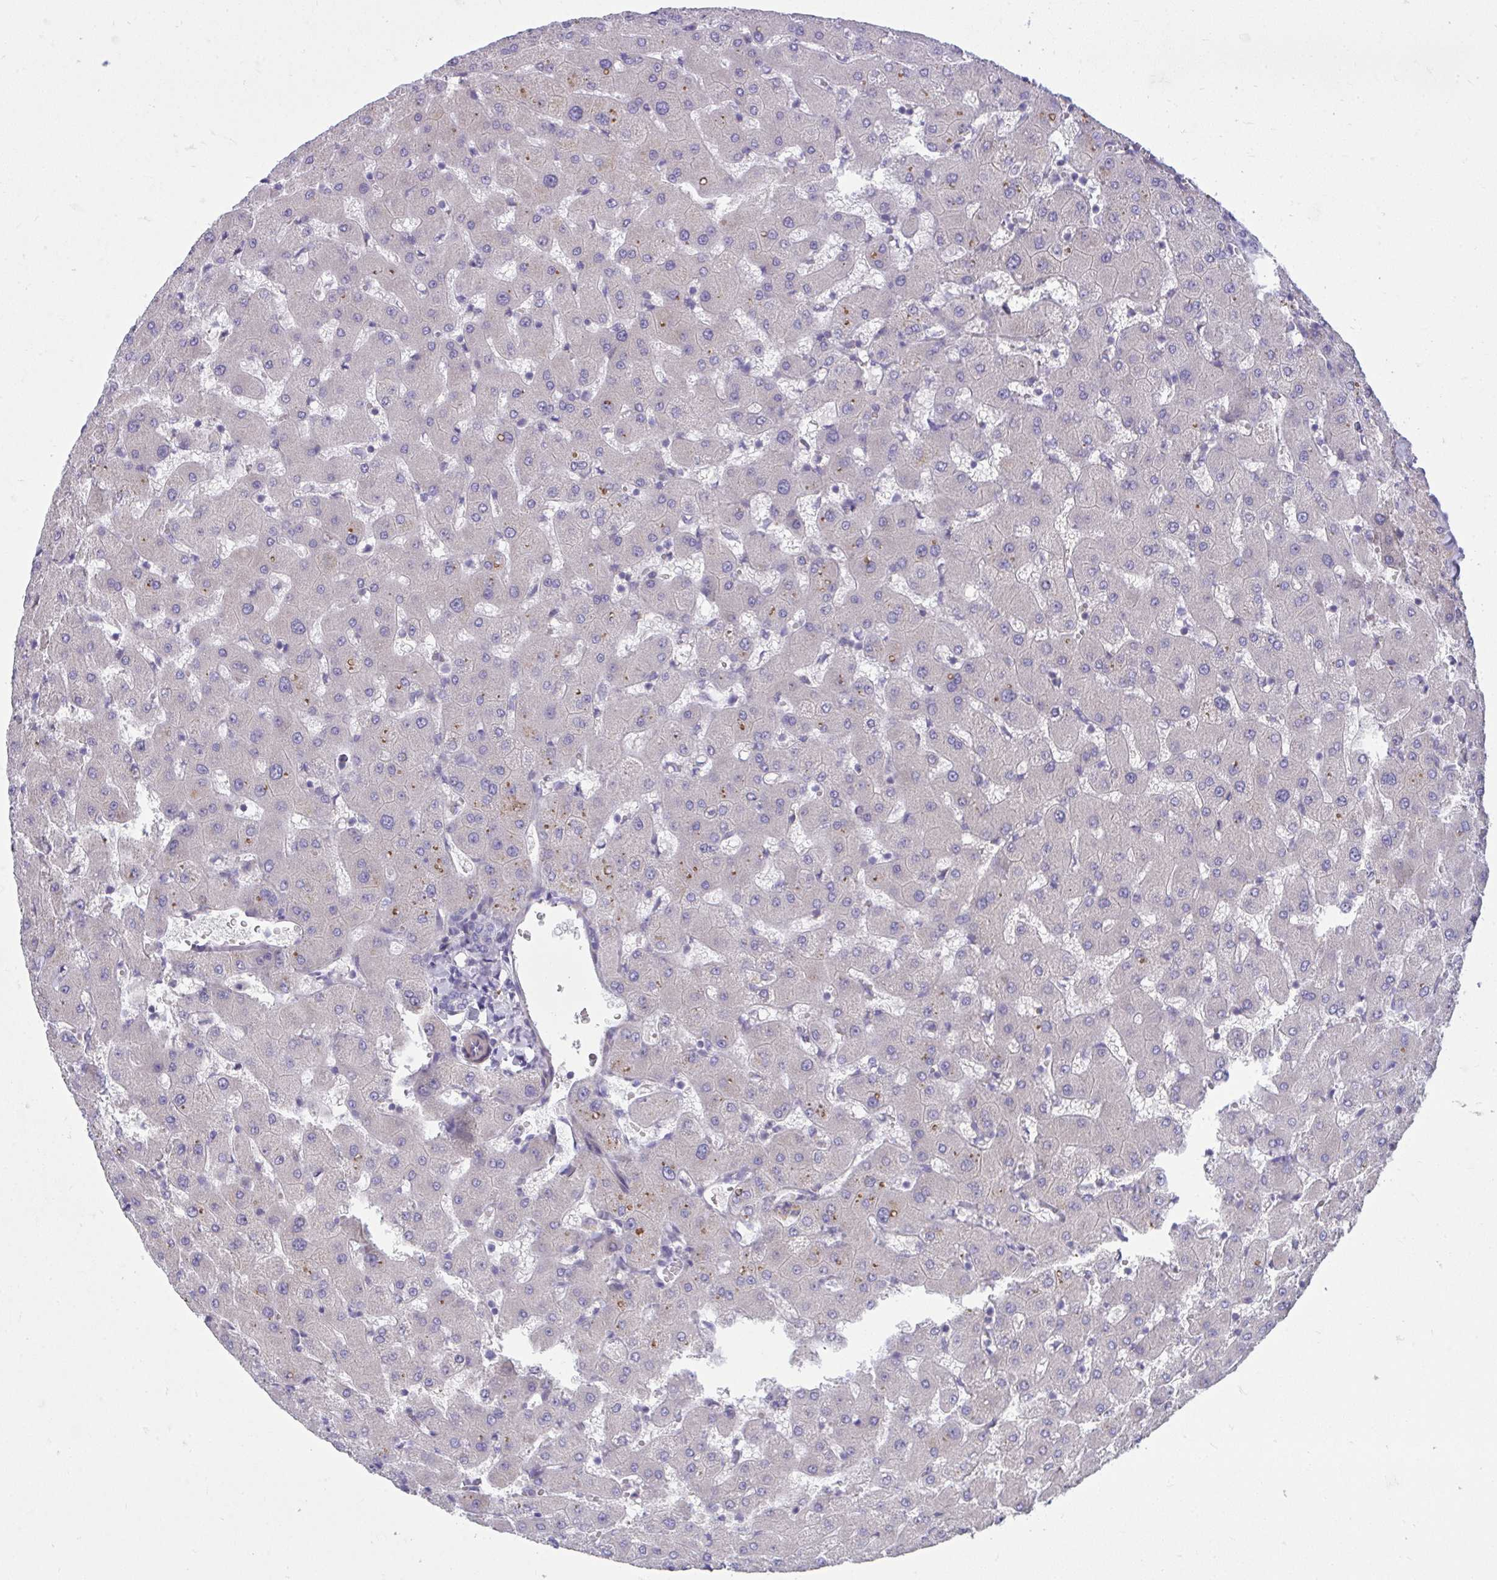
{"staining": {"intensity": "negative", "quantity": "none", "location": "none"}, "tissue": "liver", "cell_type": "Cholangiocytes", "image_type": "normal", "snomed": [{"axis": "morphology", "description": "Normal tissue, NOS"}, {"axis": "topography", "description": "Liver"}], "caption": "Micrograph shows no protein expression in cholangiocytes of normal liver. (DAB (3,3'-diaminobenzidine) immunohistochemistry (IHC), high magnification).", "gene": "PIGZ", "patient": {"sex": "female", "age": 63}}